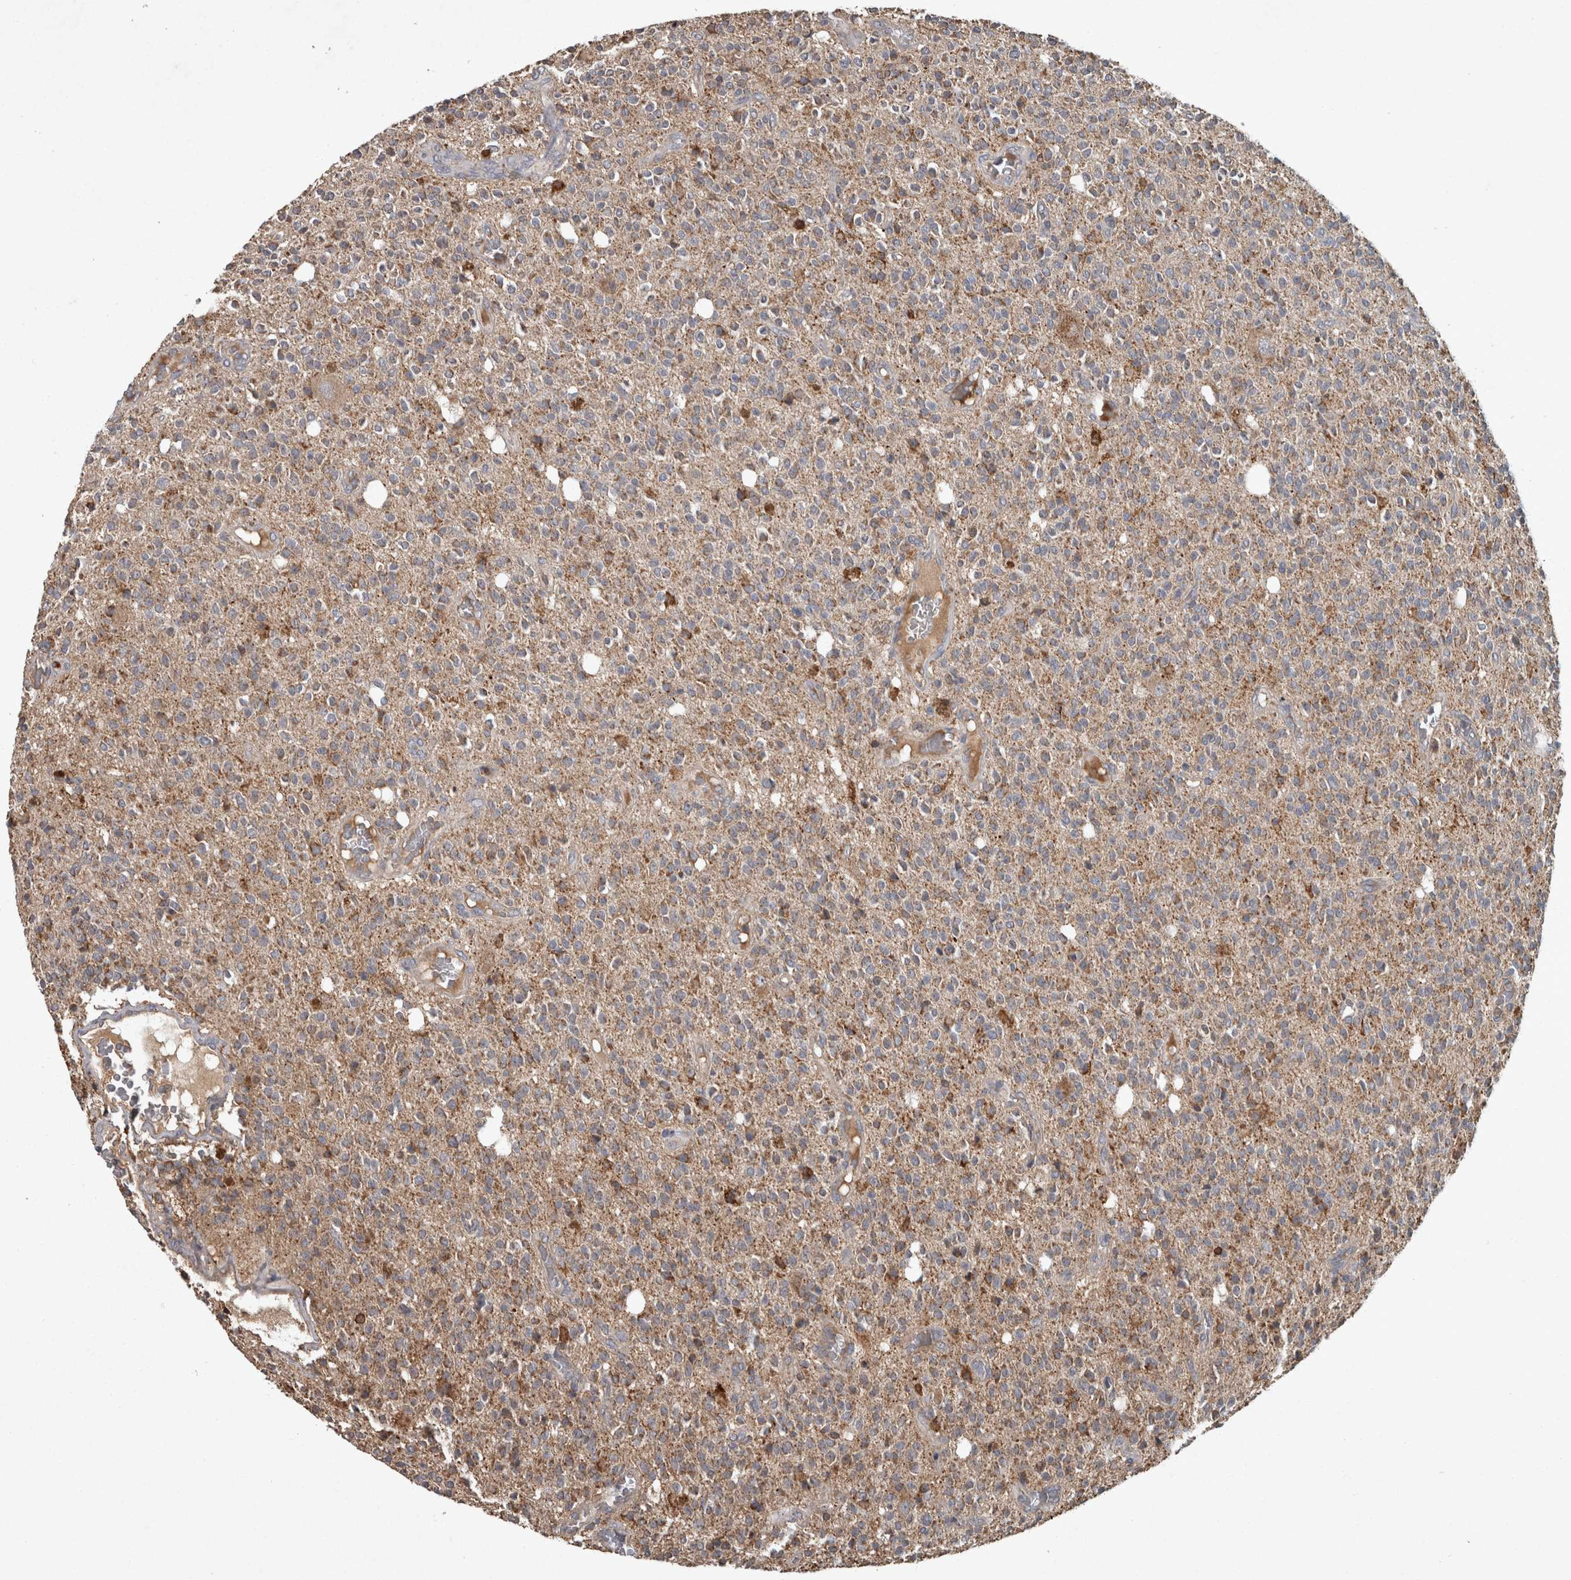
{"staining": {"intensity": "moderate", "quantity": "25%-75%", "location": "cytoplasmic/membranous"}, "tissue": "glioma", "cell_type": "Tumor cells", "image_type": "cancer", "snomed": [{"axis": "morphology", "description": "Glioma, malignant, High grade"}, {"axis": "topography", "description": "Brain"}], "caption": "IHC of human glioma demonstrates medium levels of moderate cytoplasmic/membranous staining in about 25%-75% of tumor cells.", "gene": "PPP1R3C", "patient": {"sex": "male", "age": 34}}